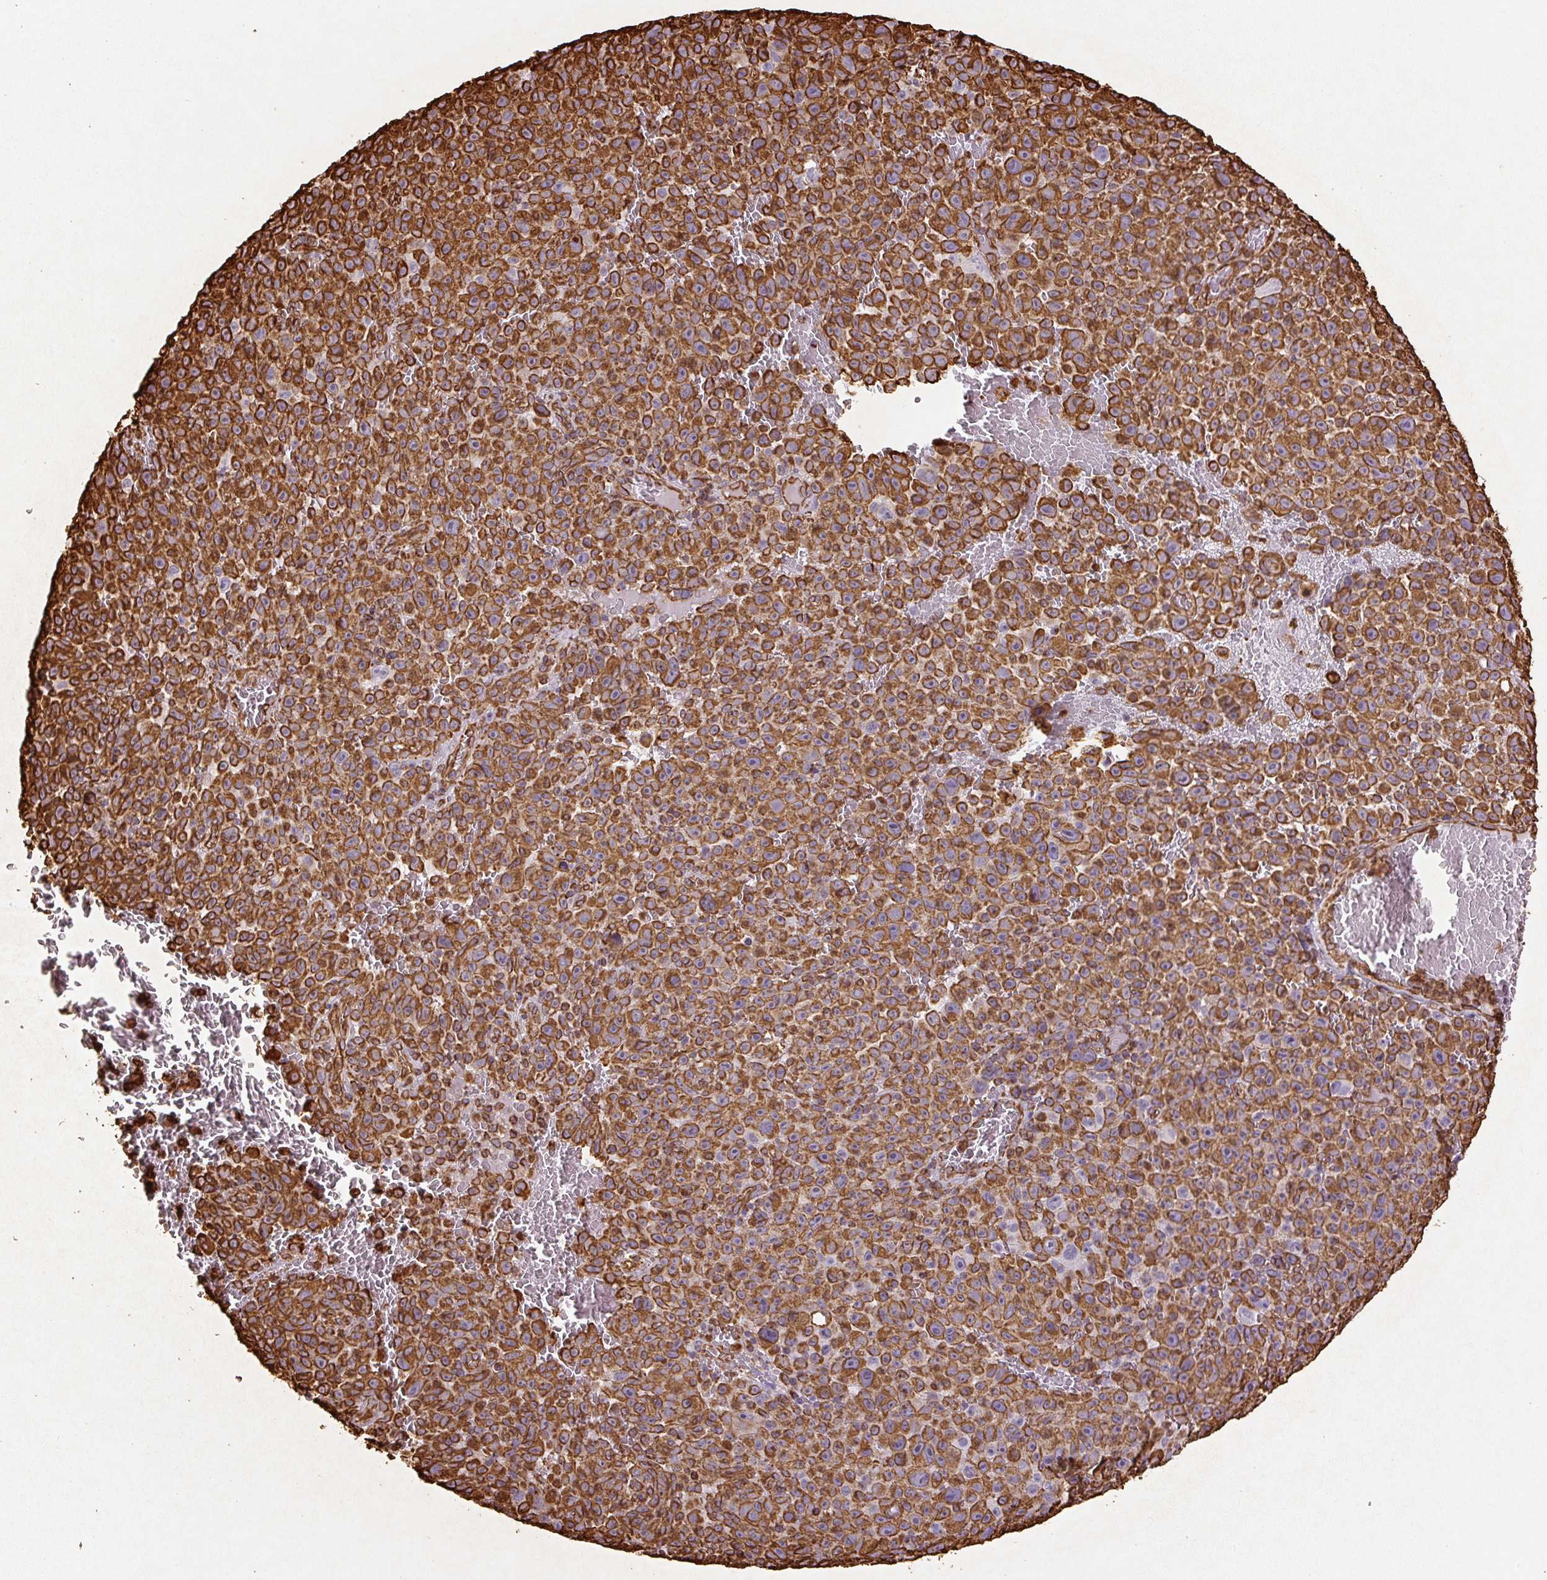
{"staining": {"intensity": "strong", "quantity": ">75%", "location": "cytoplasmic/membranous"}, "tissue": "melanoma", "cell_type": "Tumor cells", "image_type": "cancer", "snomed": [{"axis": "morphology", "description": "Malignant melanoma, NOS"}, {"axis": "topography", "description": "Skin"}], "caption": "This is a photomicrograph of IHC staining of malignant melanoma, which shows strong staining in the cytoplasmic/membranous of tumor cells.", "gene": "VIM", "patient": {"sex": "female", "age": 82}}